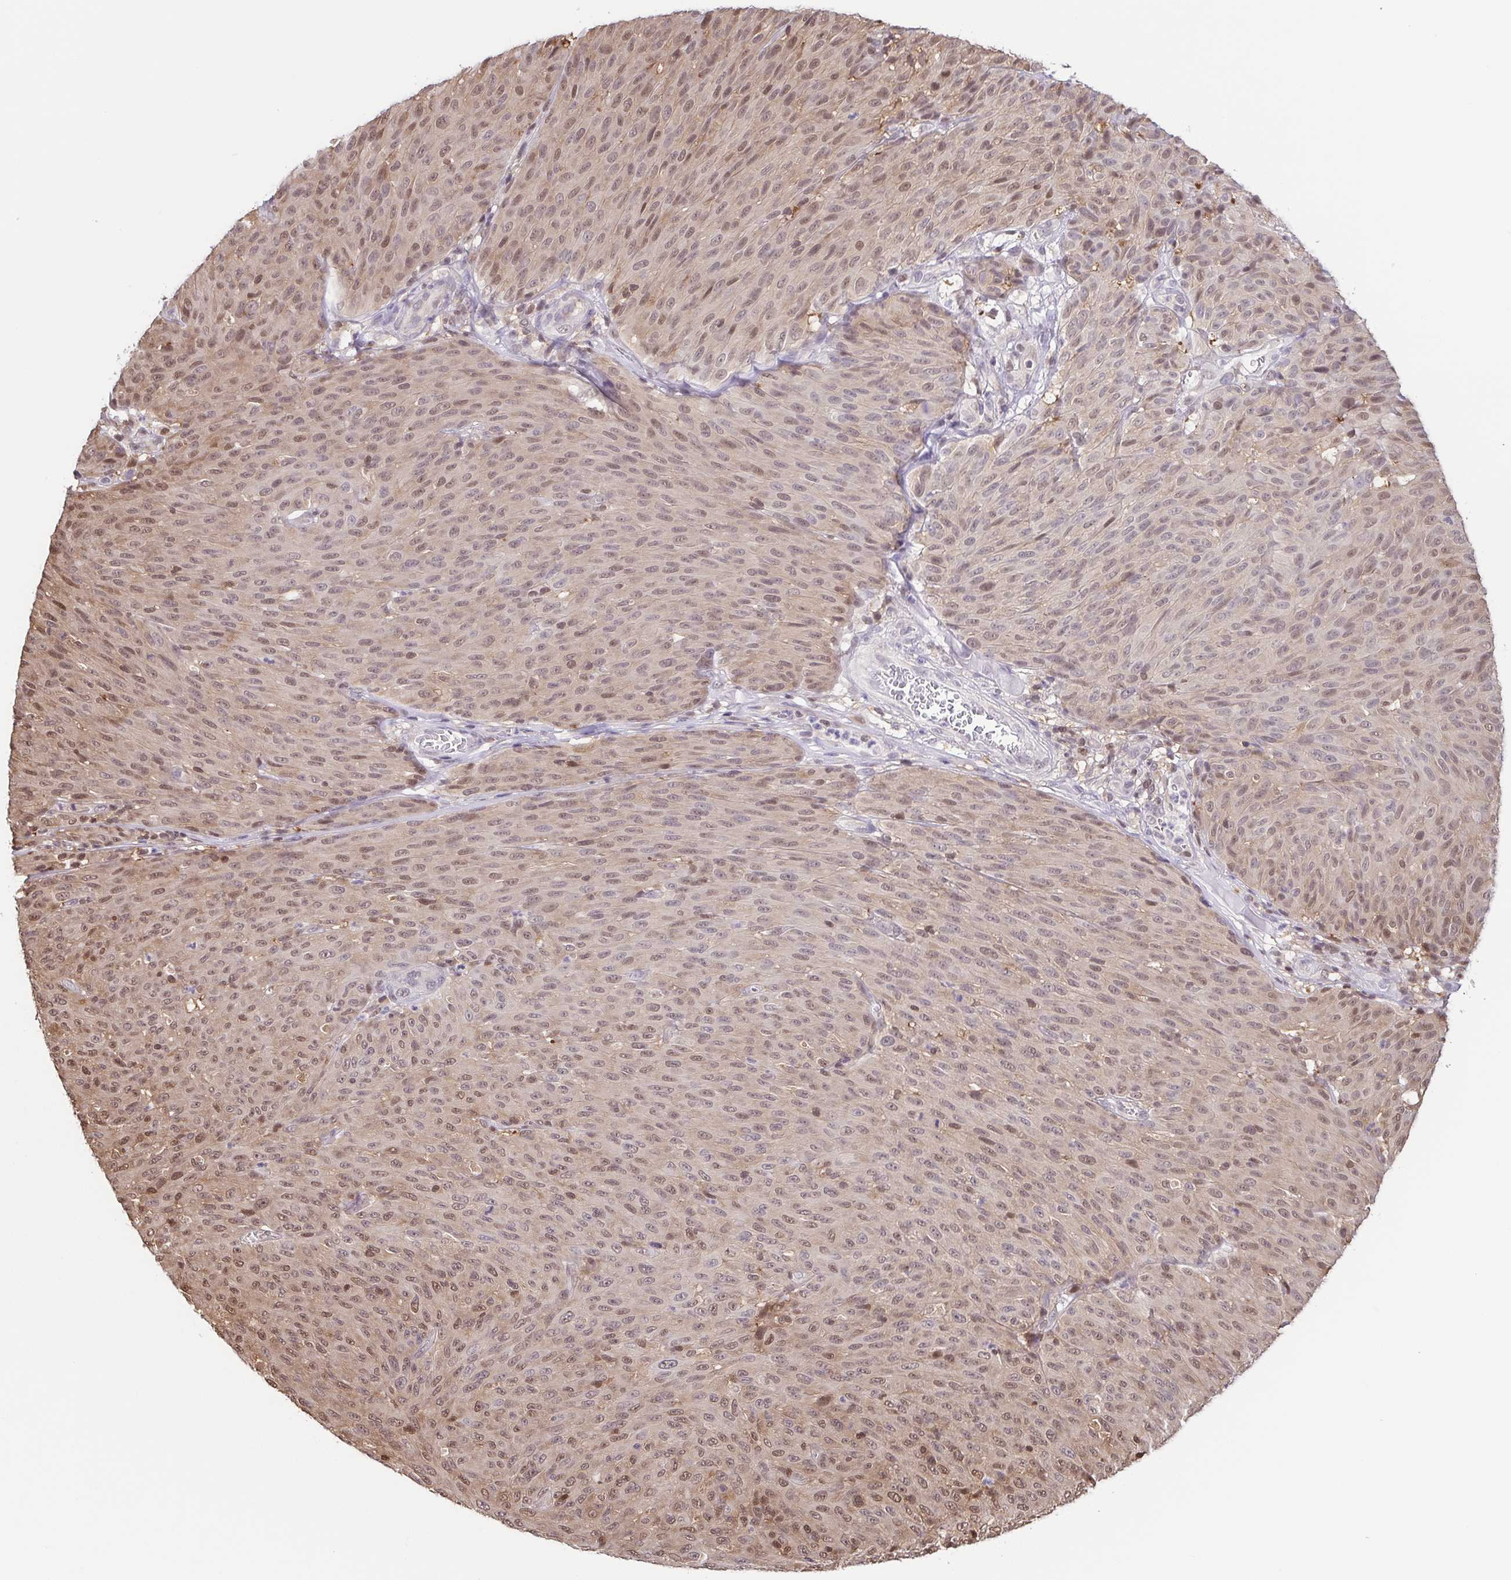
{"staining": {"intensity": "moderate", "quantity": ">75%", "location": "nuclear"}, "tissue": "melanoma", "cell_type": "Tumor cells", "image_type": "cancer", "snomed": [{"axis": "morphology", "description": "Malignant melanoma, NOS"}, {"axis": "topography", "description": "Skin"}], "caption": "Immunohistochemistry (IHC) (DAB (3,3'-diaminobenzidine)) staining of malignant melanoma reveals moderate nuclear protein staining in approximately >75% of tumor cells. Nuclei are stained in blue.", "gene": "PSMB9", "patient": {"sex": "male", "age": 85}}